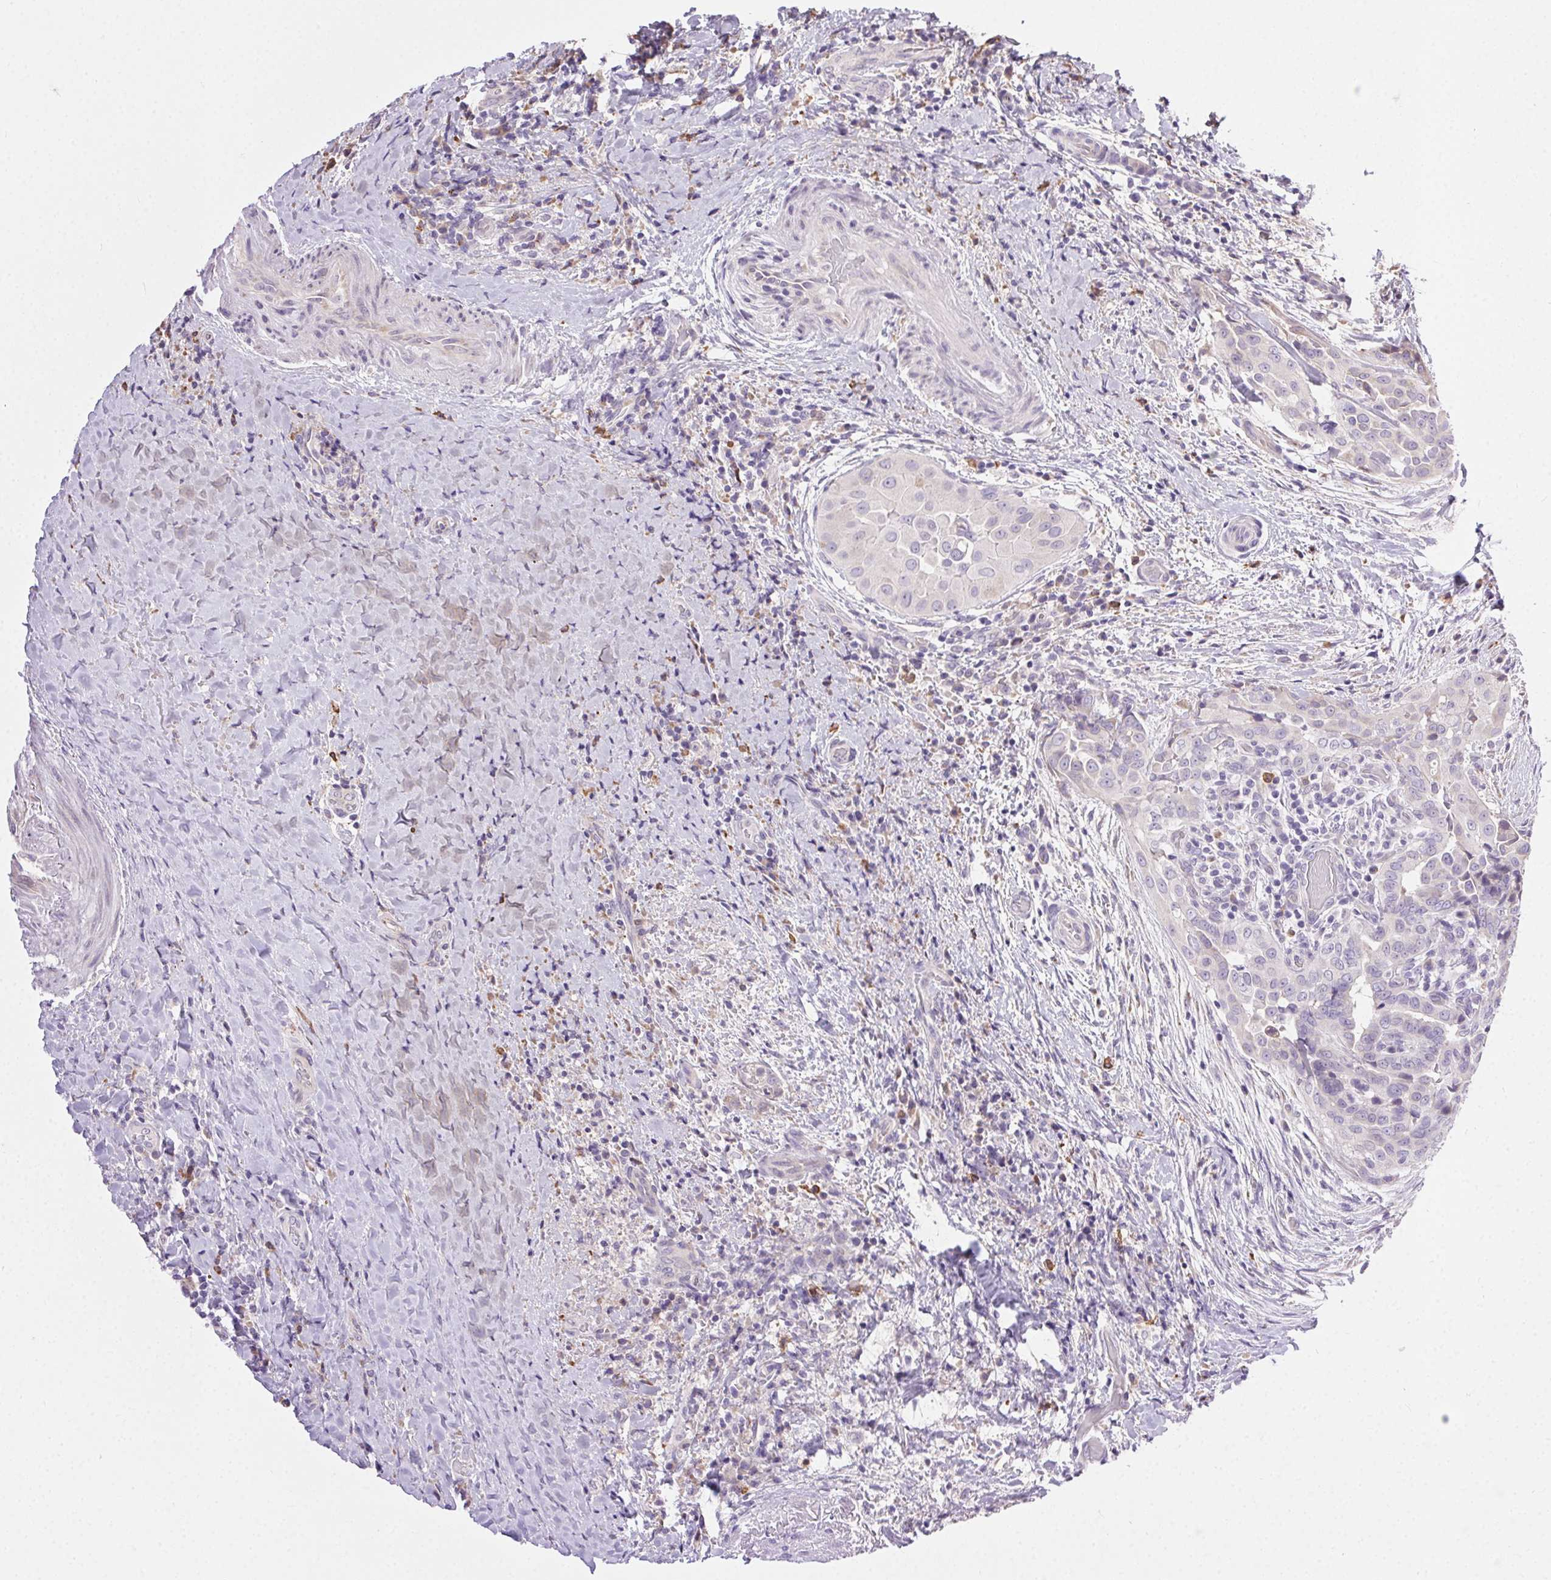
{"staining": {"intensity": "negative", "quantity": "none", "location": "none"}, "tissue": "thyroid cancer", "cell_type": "Tumor cells", "image_type": "cancer", "snomed": [{"axis": "morphology", "description": "Papillary adenocarcinoma, NOS"}, {"axis": "morphology", "description": "Papillary adenoma metastatic"}, {"axis": "topography", "description": "Thyroid gland"}], "caption": "Tumor cells show no significant protein staining in papillary adenocarcinoma (thyroid).", "gene": "SNX31", "patient": {"sex": "female", "age": 50}}